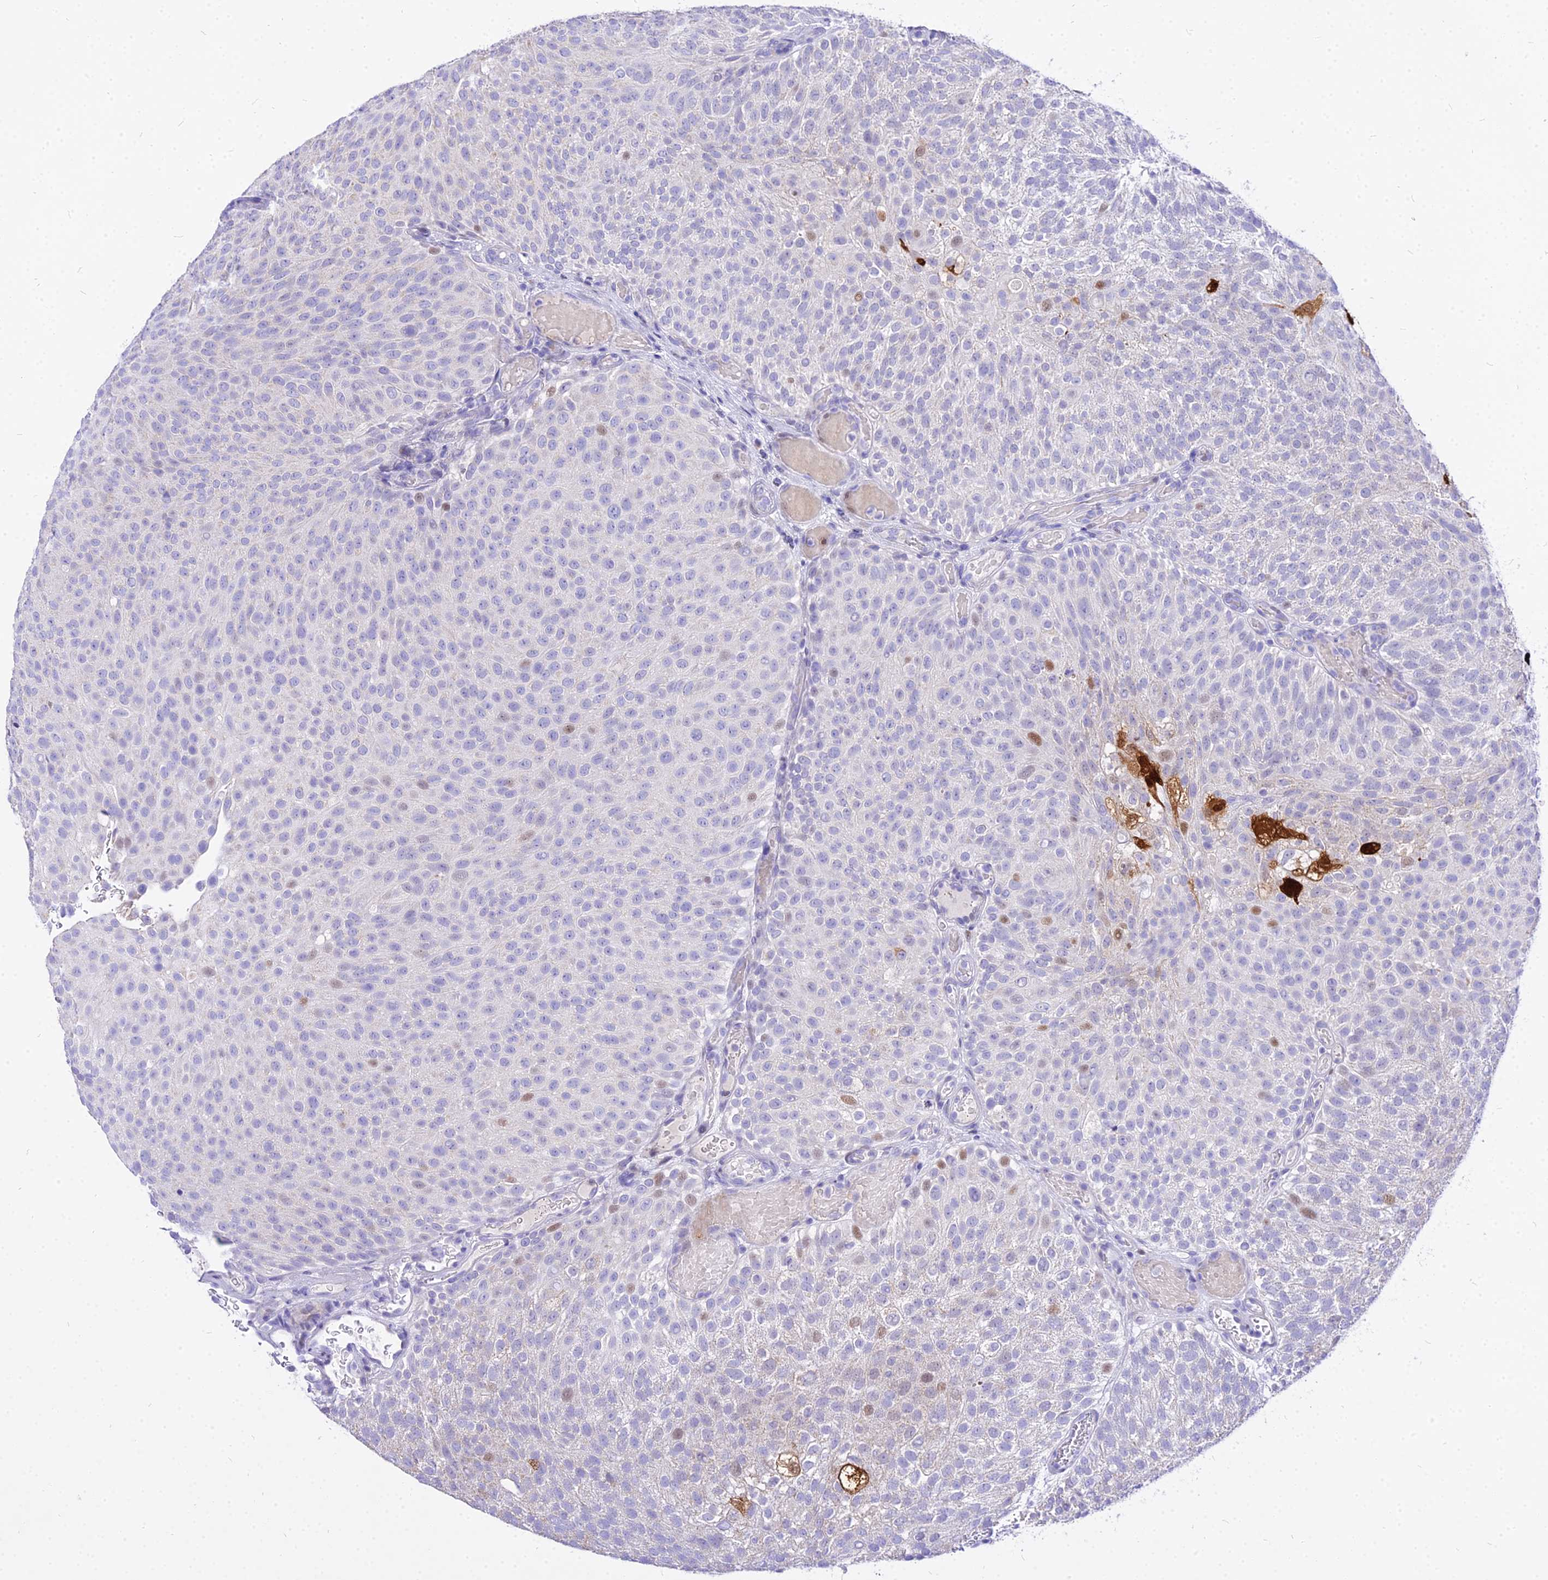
{"staining": {"intensity": "negative", "quantity": "none", "location": "none"}, "tissue": "urothelial cancer", "cell_type": "Tumor cells", "image_type": "cancer", "snomed": [{"axis": "morphology", "description": "Urothelial carcinoma, Low grade"}, {"axis": "topography", "description": "Urinary bladder"}], "caption": "There is no significant staining in tumor cells of urothelial cancer.", "gene": "CARD18", "patient": {"sex": "male", "age": 78}}